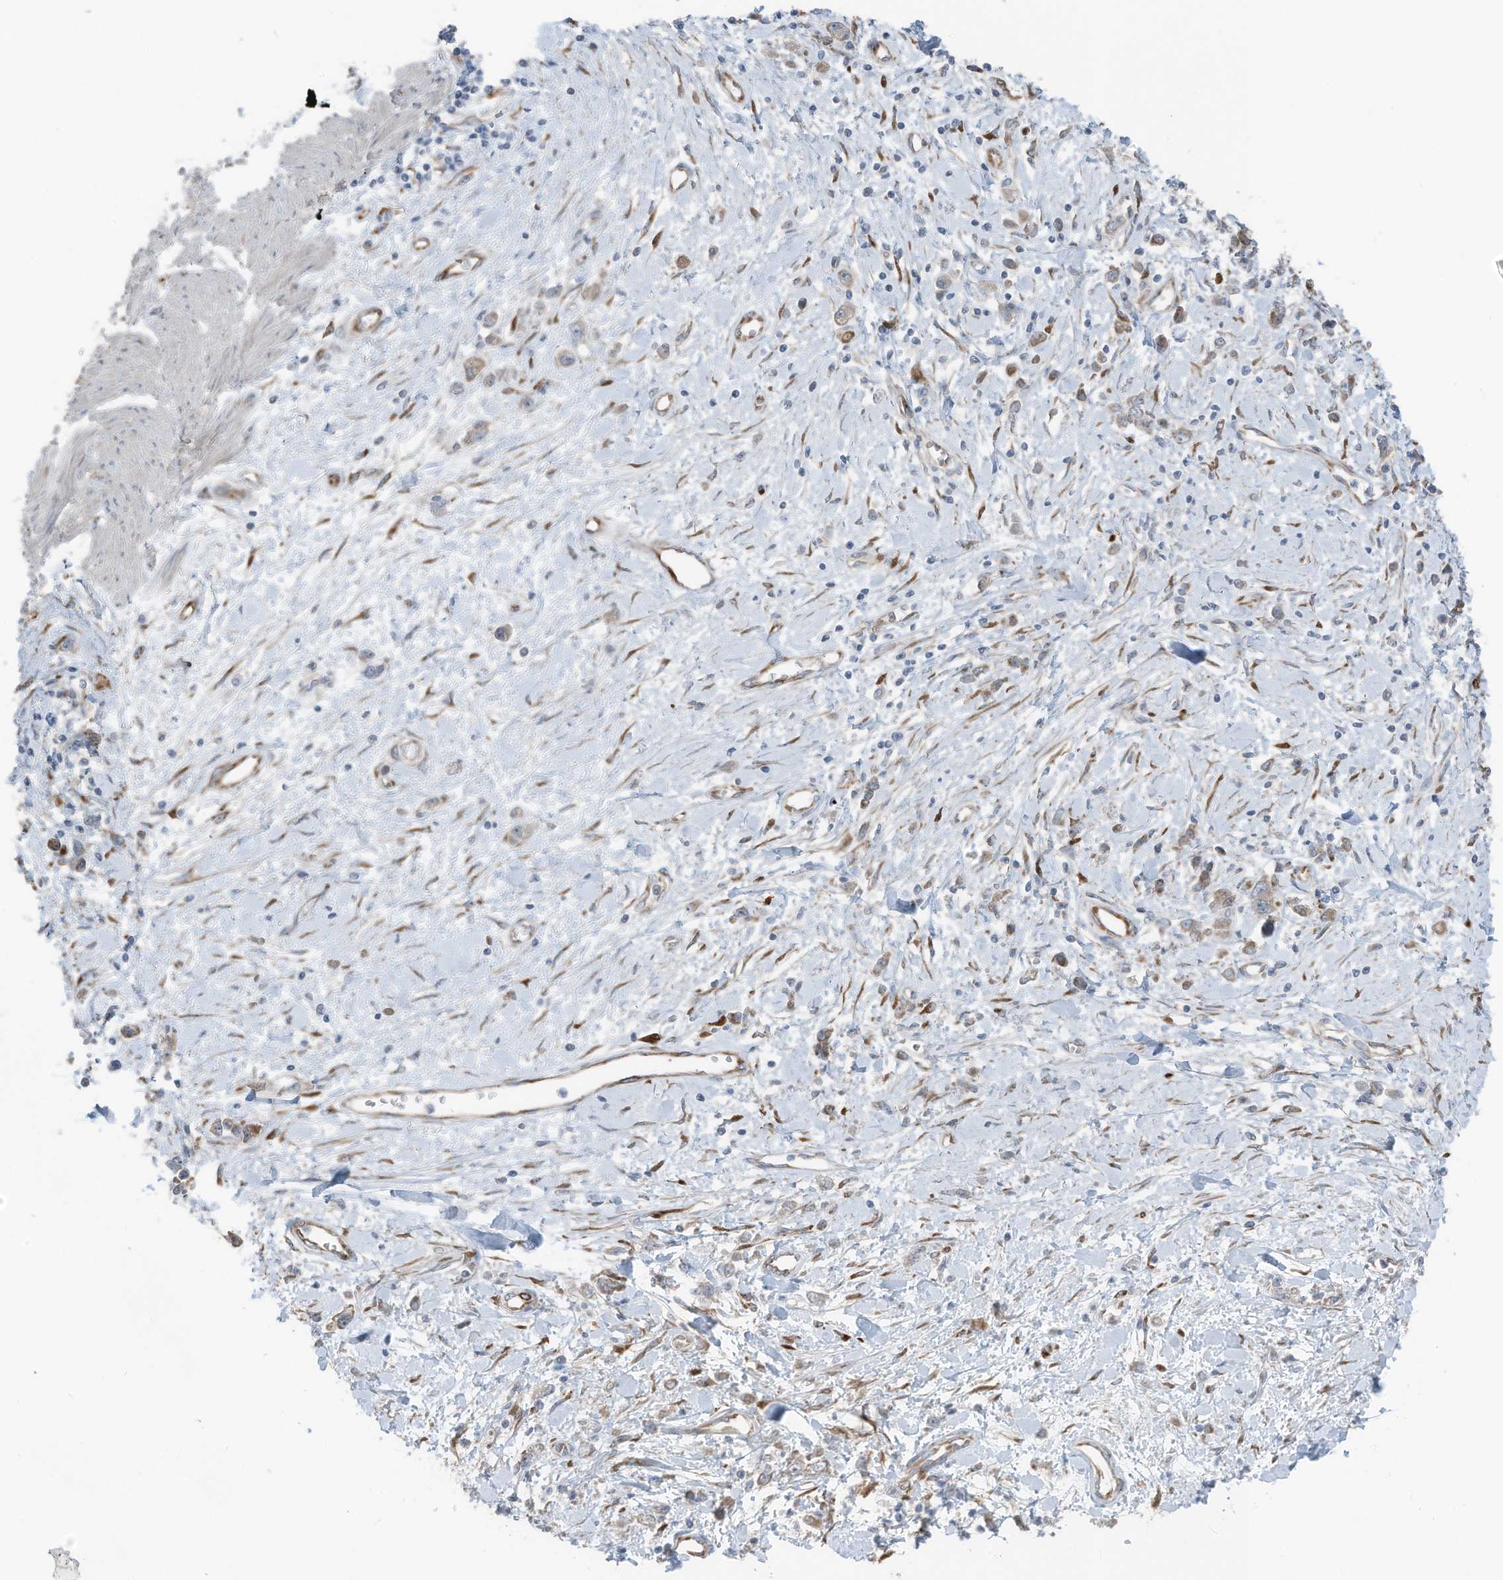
{"staining": {"intensity": "weak", "quantity": "<25%", "location": "cytoplasmic/membranous"}, "tissue": "stomach cancer", "cell_type": "Tumor cells", "image_type": "cancer", "snomed": [{"axis": "morphology", "description": "Adenocarcinoma, NOS"}, {"axis": "topography", "description": "Stomach"}], "caption": "A high-resolution micrograph shows immunohistochemistry (IHC) staining of stomach cancer (adenocarcinoma), which shows no significant expression in tumor cells. The staining is performed using DAB brown chromogen with nuclei counter-stained in using hematoxylin.", "gene": "ARHGEF33", "patient": {"sex": "female", "age": 76}}